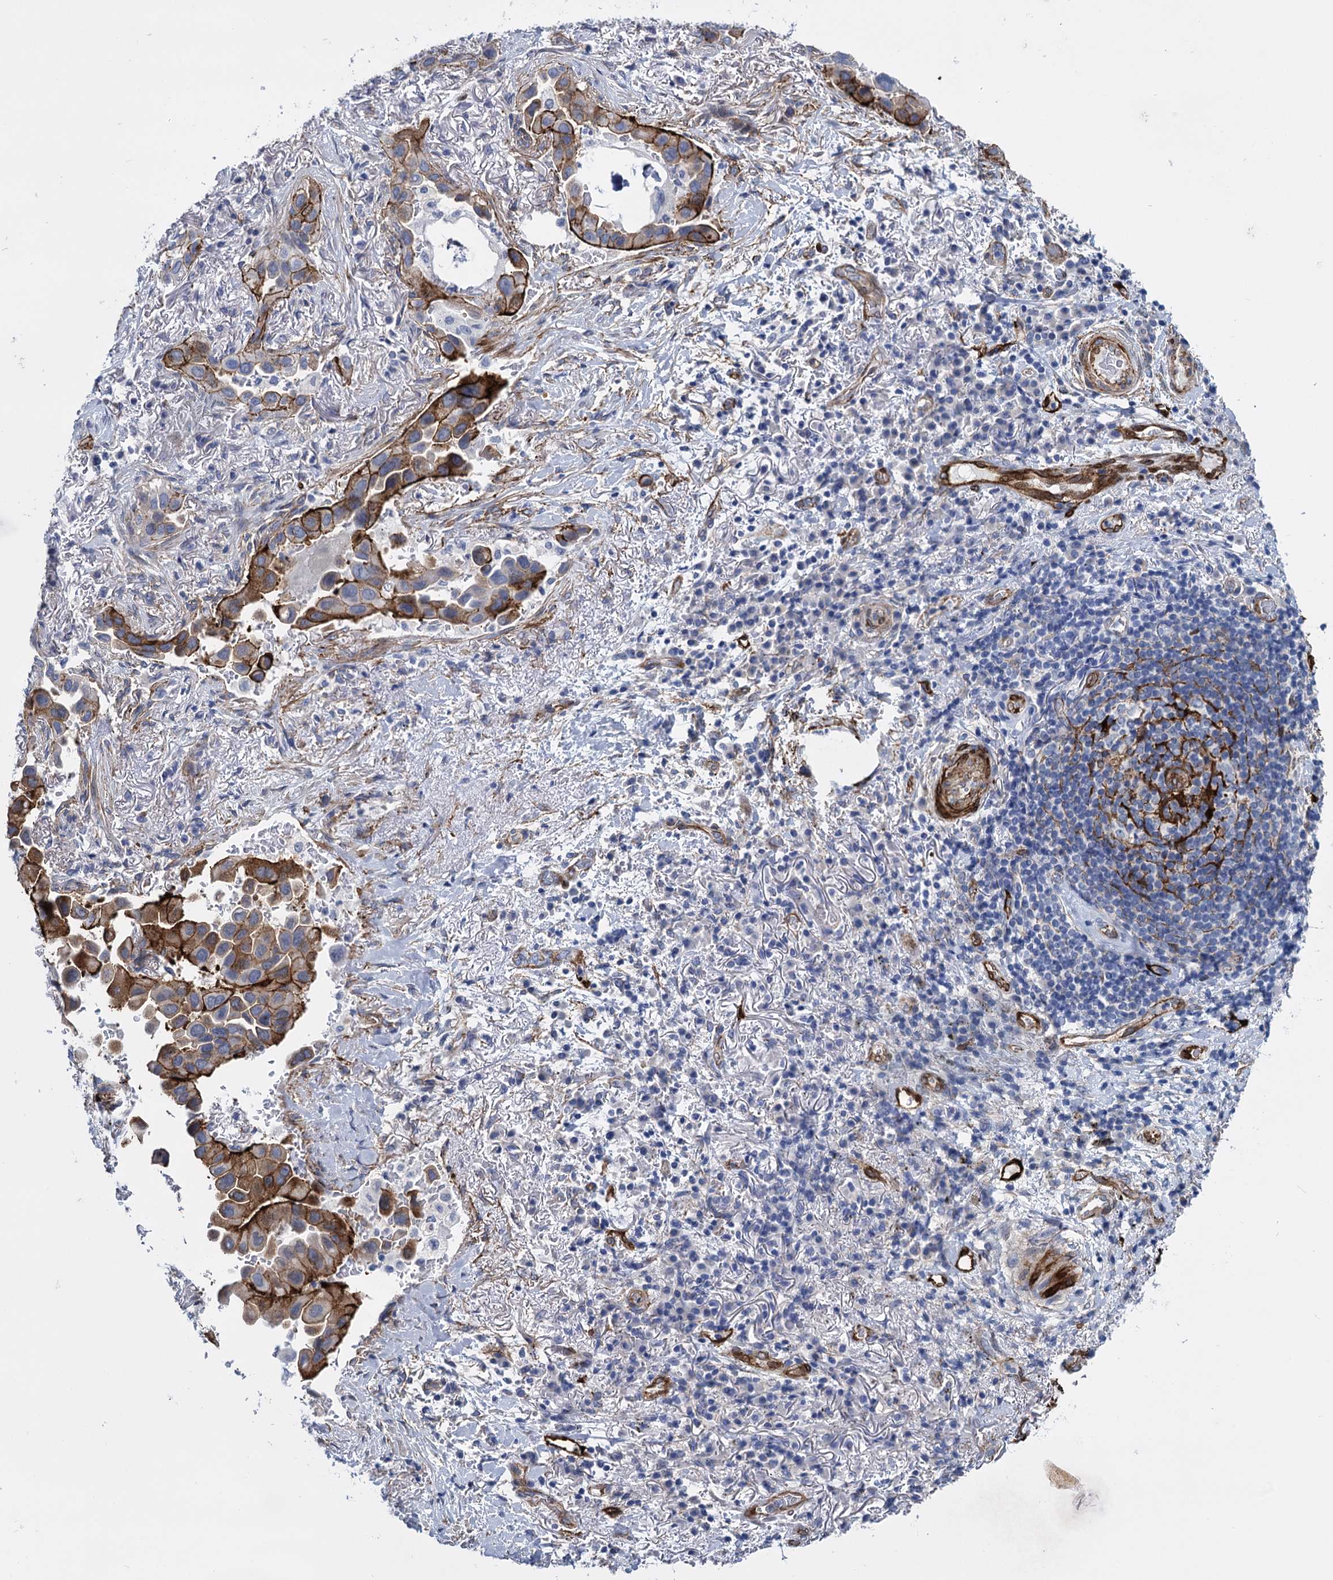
{"staining": {"intensity": "strong", "quantity": "25%-75%", "location": "cytoplasmic/membranous"}, "tissue": "lung cancer", "cell_type": "Tumor cells", "image_type": "cancer", "snomed": [{"axis": "morphology", "description": "Adenocarcinoma, NOS"}, {"axis": "topography", "description": "Lung"}], "caption": "Human lung cancer (adenocarcinoma) stained with a brown dye reveals strong cytoplasmic/membranous positive positivity in about 25%-75% of tumor cells.", "gene": "SNCG", "patient": {"sex": "female", "age": 76}}